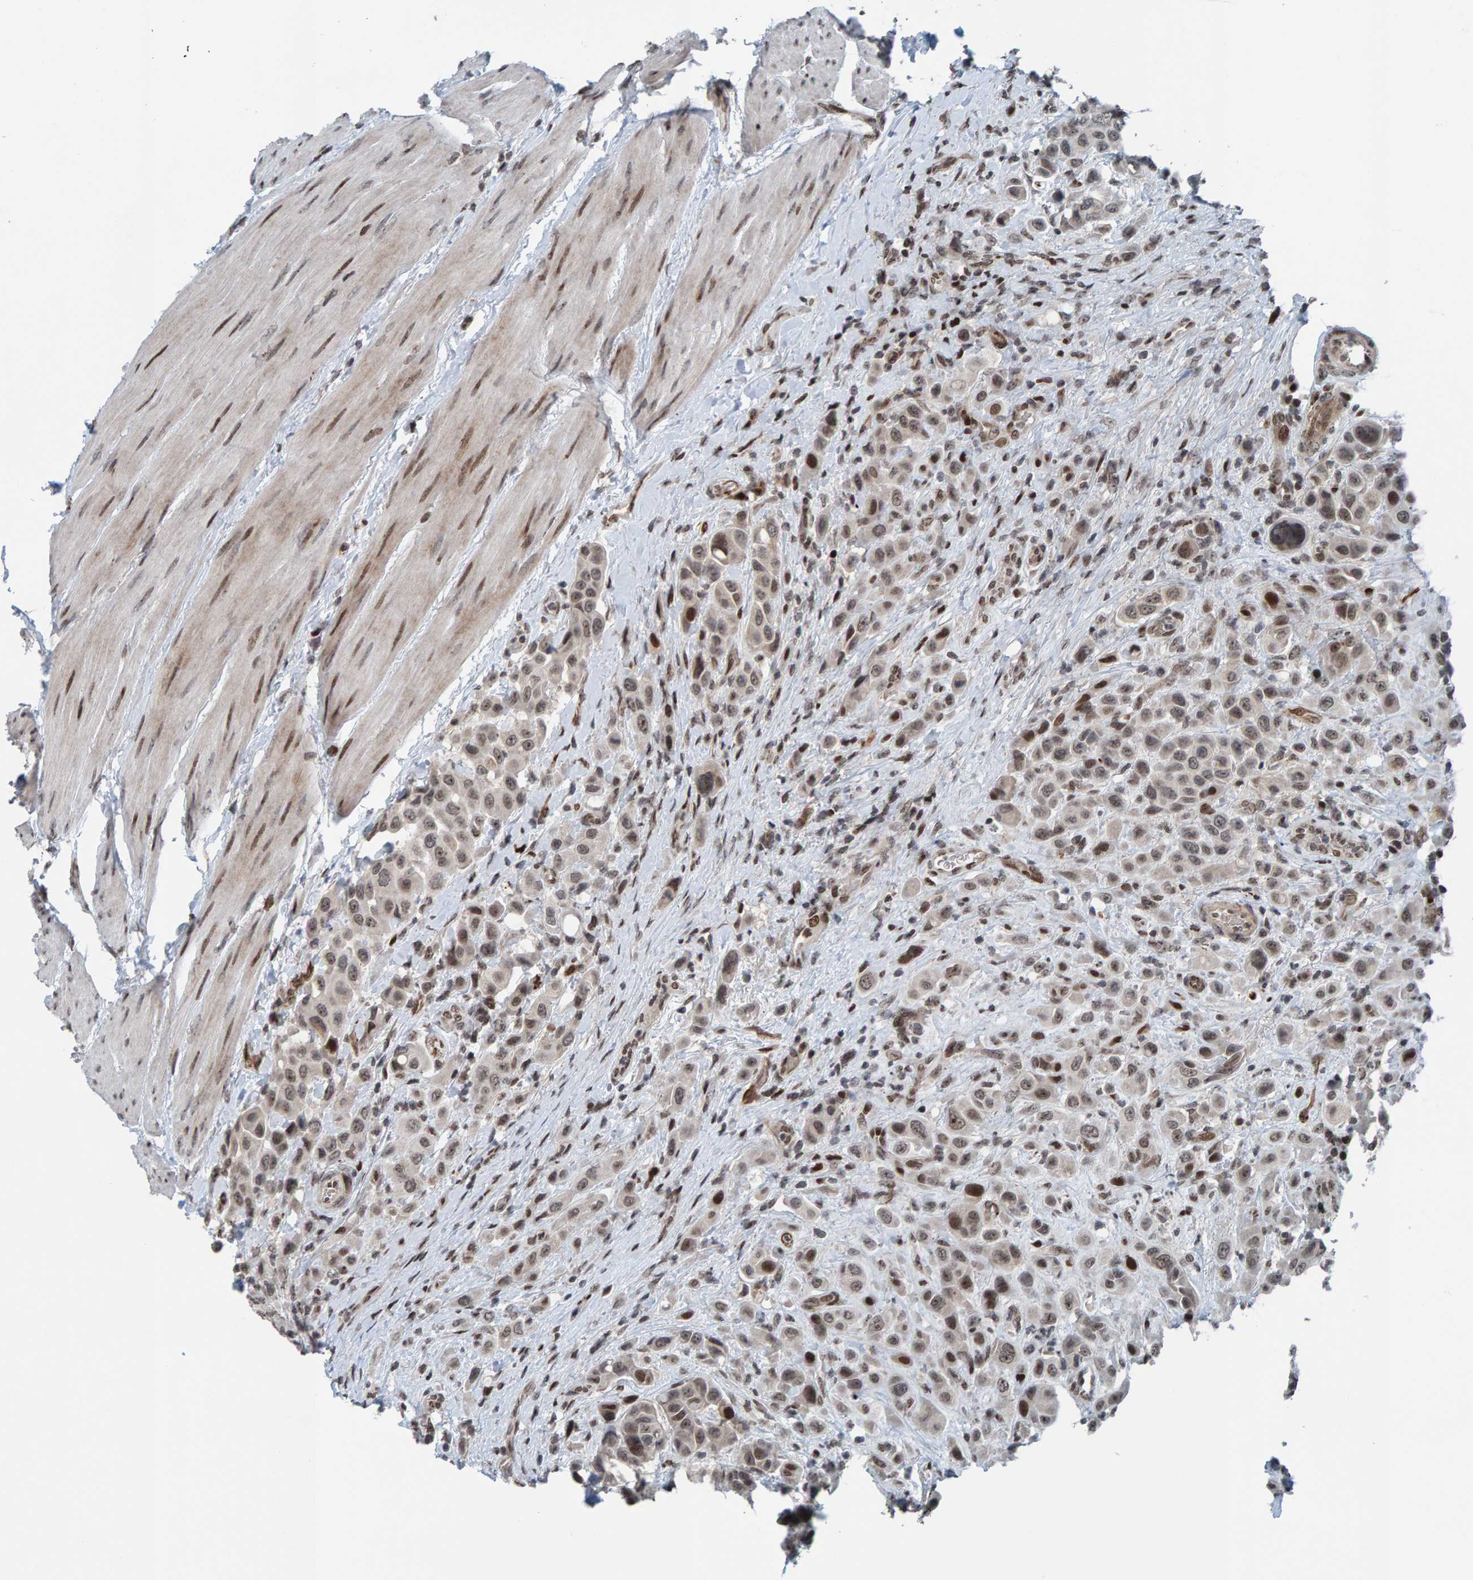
{"staining": {"intensity": "moderate", "quantity": "25%-75%", "location": "nuclear"}, "tissue": "urothelial cancer", "cell_type": "Tumor cells", "image_type": "cancer", "snomed": [{"axis": "morphology", "description": "Urothelial carcinoma, High grade"}, {"axis": "topography", "description": "Urinary bladder"}], "caption": "Human urothelial cancer stained with a protein marker exhibits moderate staining in tumor cells.", "gene": "ZNF366", "patient": {"sex": "male", "age": 50}}